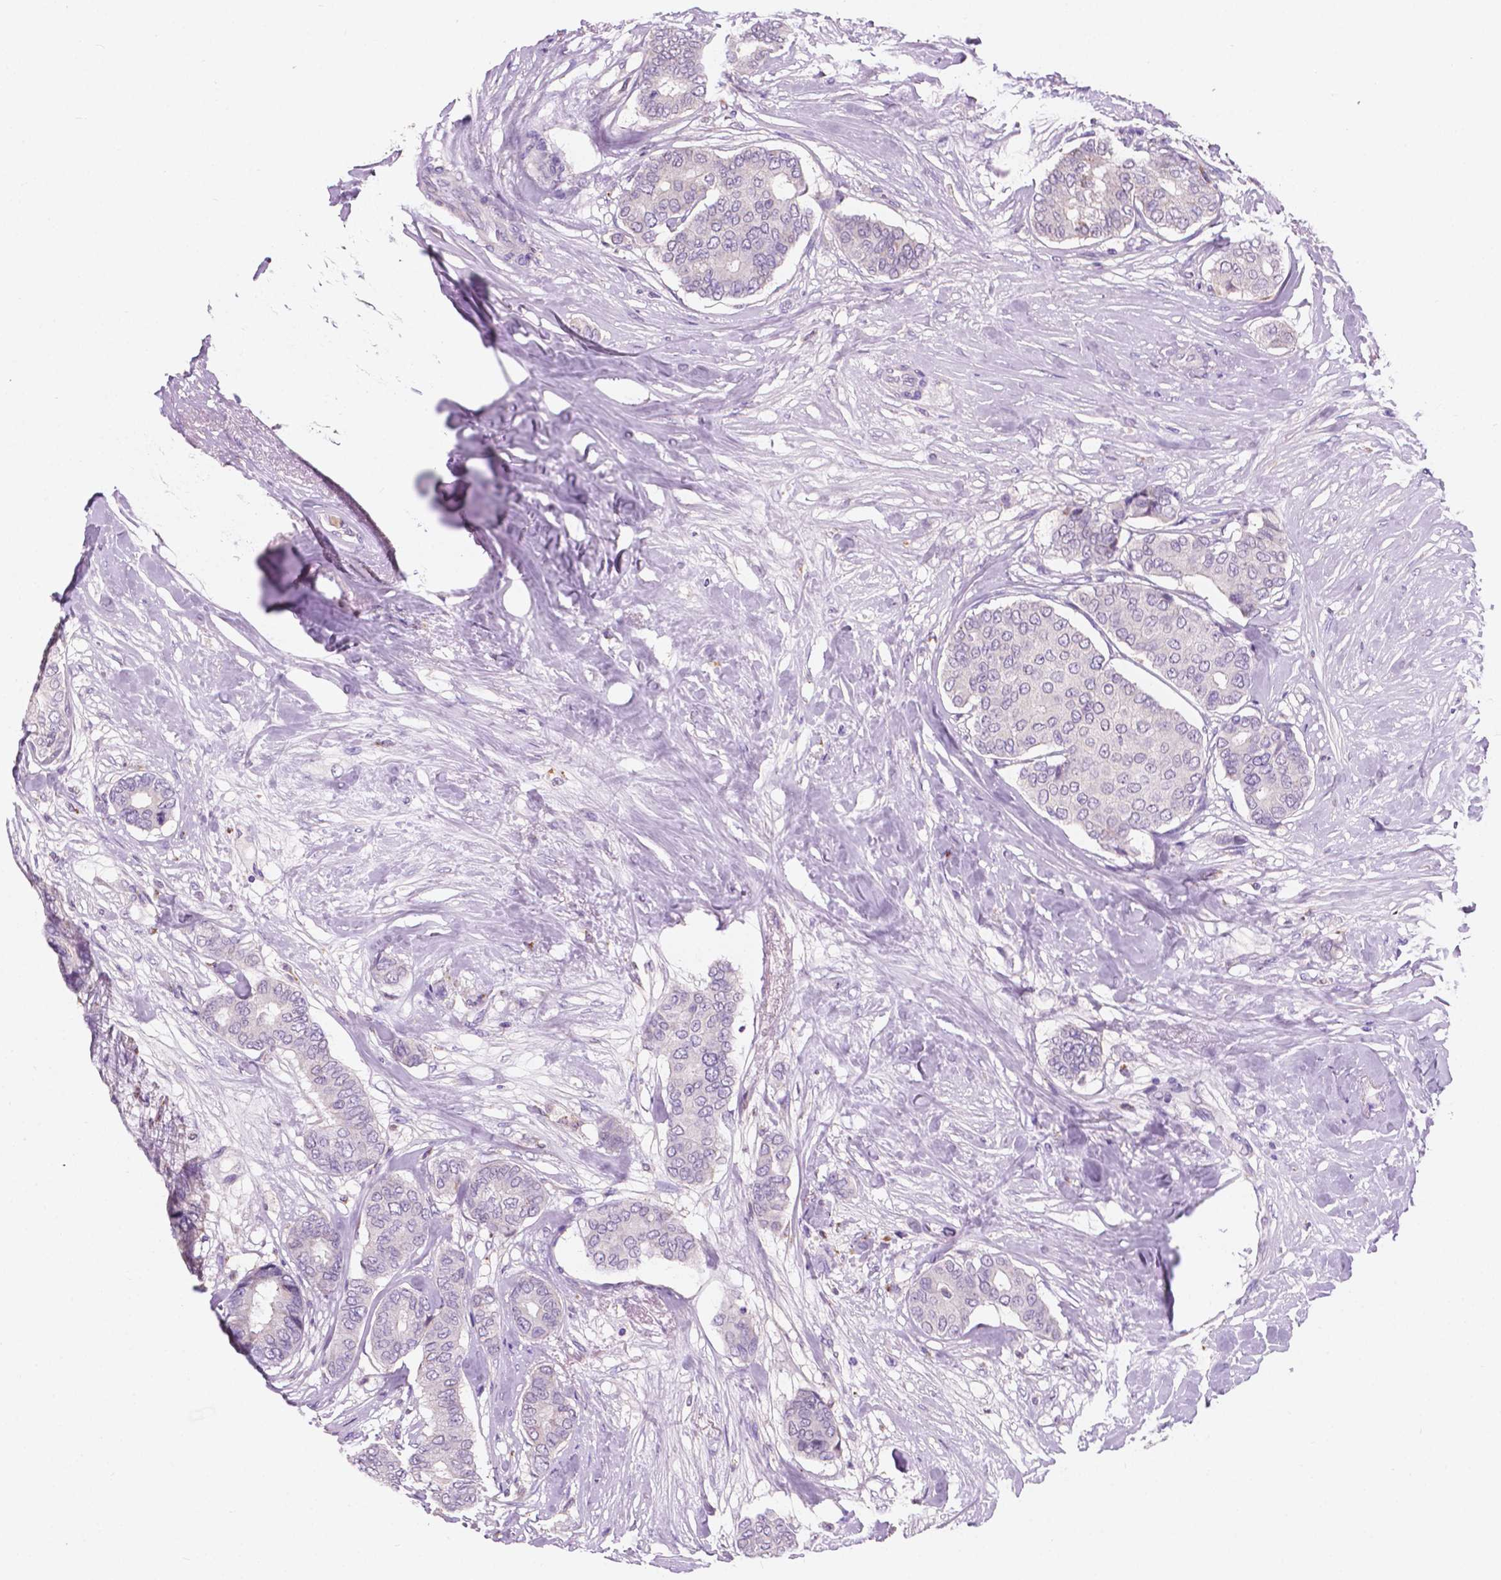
{"staining": {"intensity": "negative", "quantity": "none", "location": "none"}, "tissue": "breast cancer", "cell_type": "Tumor cells", "image_type": "cancer", "snomed": [{"axis": "morphology", "description": "Duct carcinoma"}, {"axis": "topography", "description": "Breast"}], "caption": "High magnification brightfield microscopy of invasive ductal carcinoma (breast) stained with DAB (brown) and counterstained with hematoxylin (blue): tumor cells show no significant positivity.", "gene": "IREB2", "patient": {"sex": "female", "age": 75}}